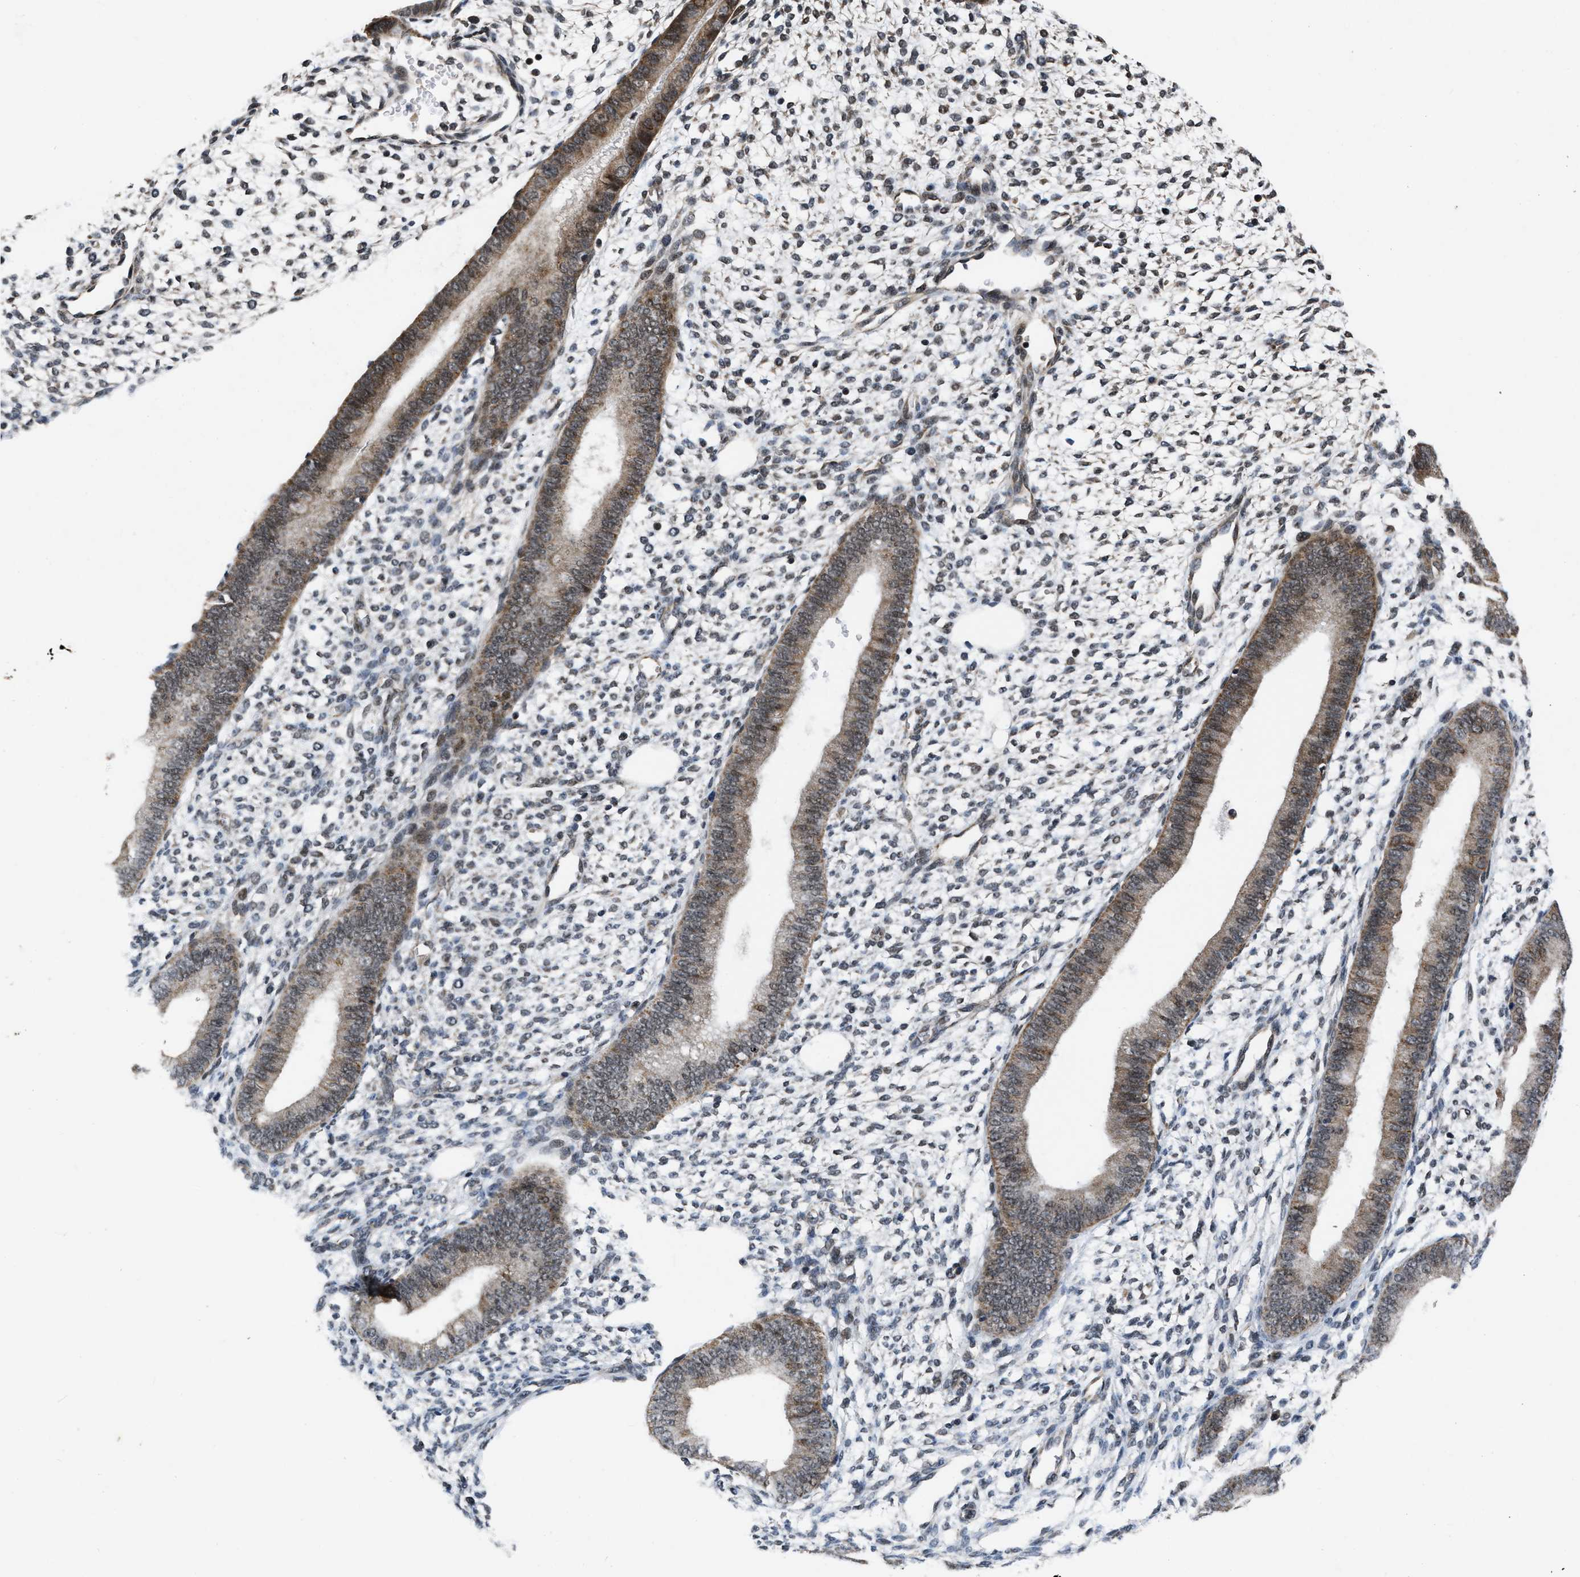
{"staining": {"intensity": "weak", "quantity": "25%-75%", "location": "nuclear"}, "tissue": "endometrium", "cell_type": "Cells in endometrial stroma", "image_type": "normal", "snomed": [{"axis": "morphology", "description": "Normal tissue, NOS"}, {"axis": "topography", "description": "Endometrium"}], "caption": "An IHC micrograph of unremarkable tissue is shown. Protein staining in brown shows weak nuclear positivity in endometrium within cells in endometrial stroma.", "gene": "ZNHIT1", "patient": {"sex": "female", "age": 46}}